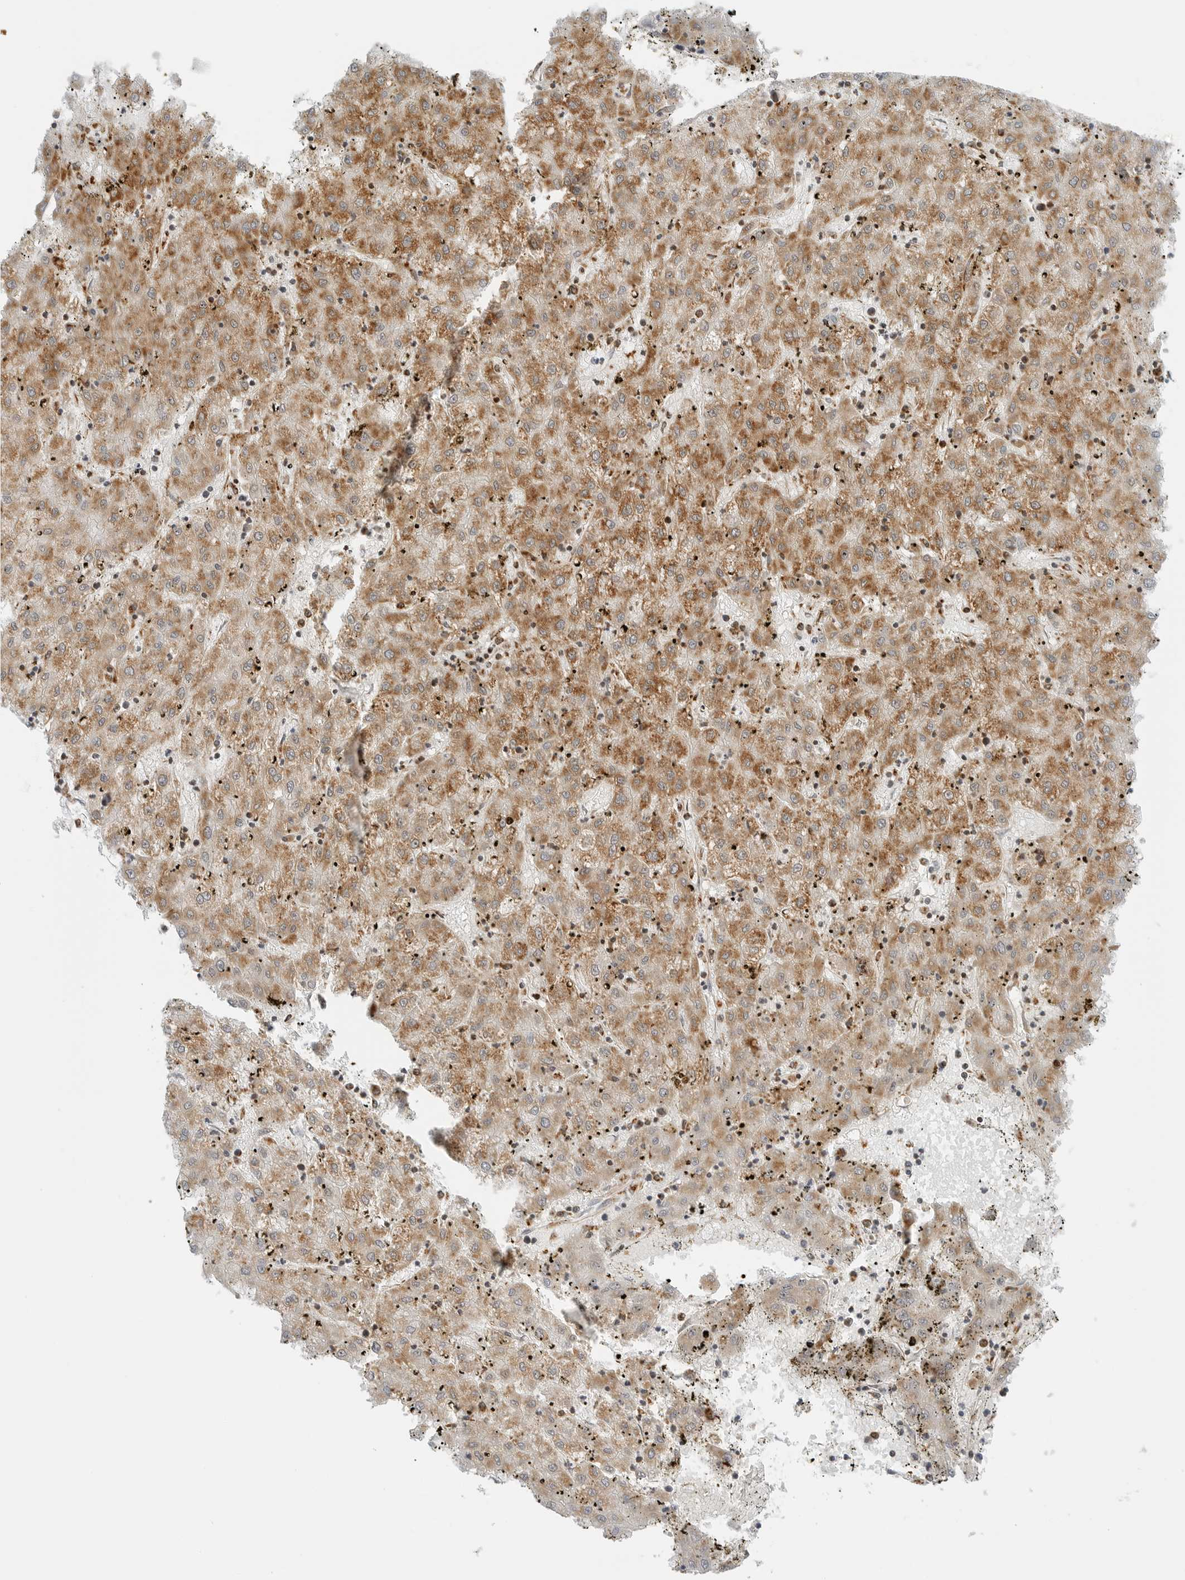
{"staining": {"intensity": "moderate", "quantity": ">75%", "location": "cytoplasmic/membranous"}, "tissue": "liver cancer", "cell_type": "Tumor cells", "image_type": "cancer", "snomed": [{"axis": "morphology", "description": "Carcinoma, Hepatocellular, NOS"}, {"axis": "topography", "description": "Liver"}], "caption": "The photomicrograph shows immunohistochemical staining of liver cancer (hepatocellular carcinoma). There is moderate cytoplasmic/membranous expression is identified in approximately >75% of tumor cells.", "gene": "DYRK4", "patient": {"sex": "male", "age": 72}}